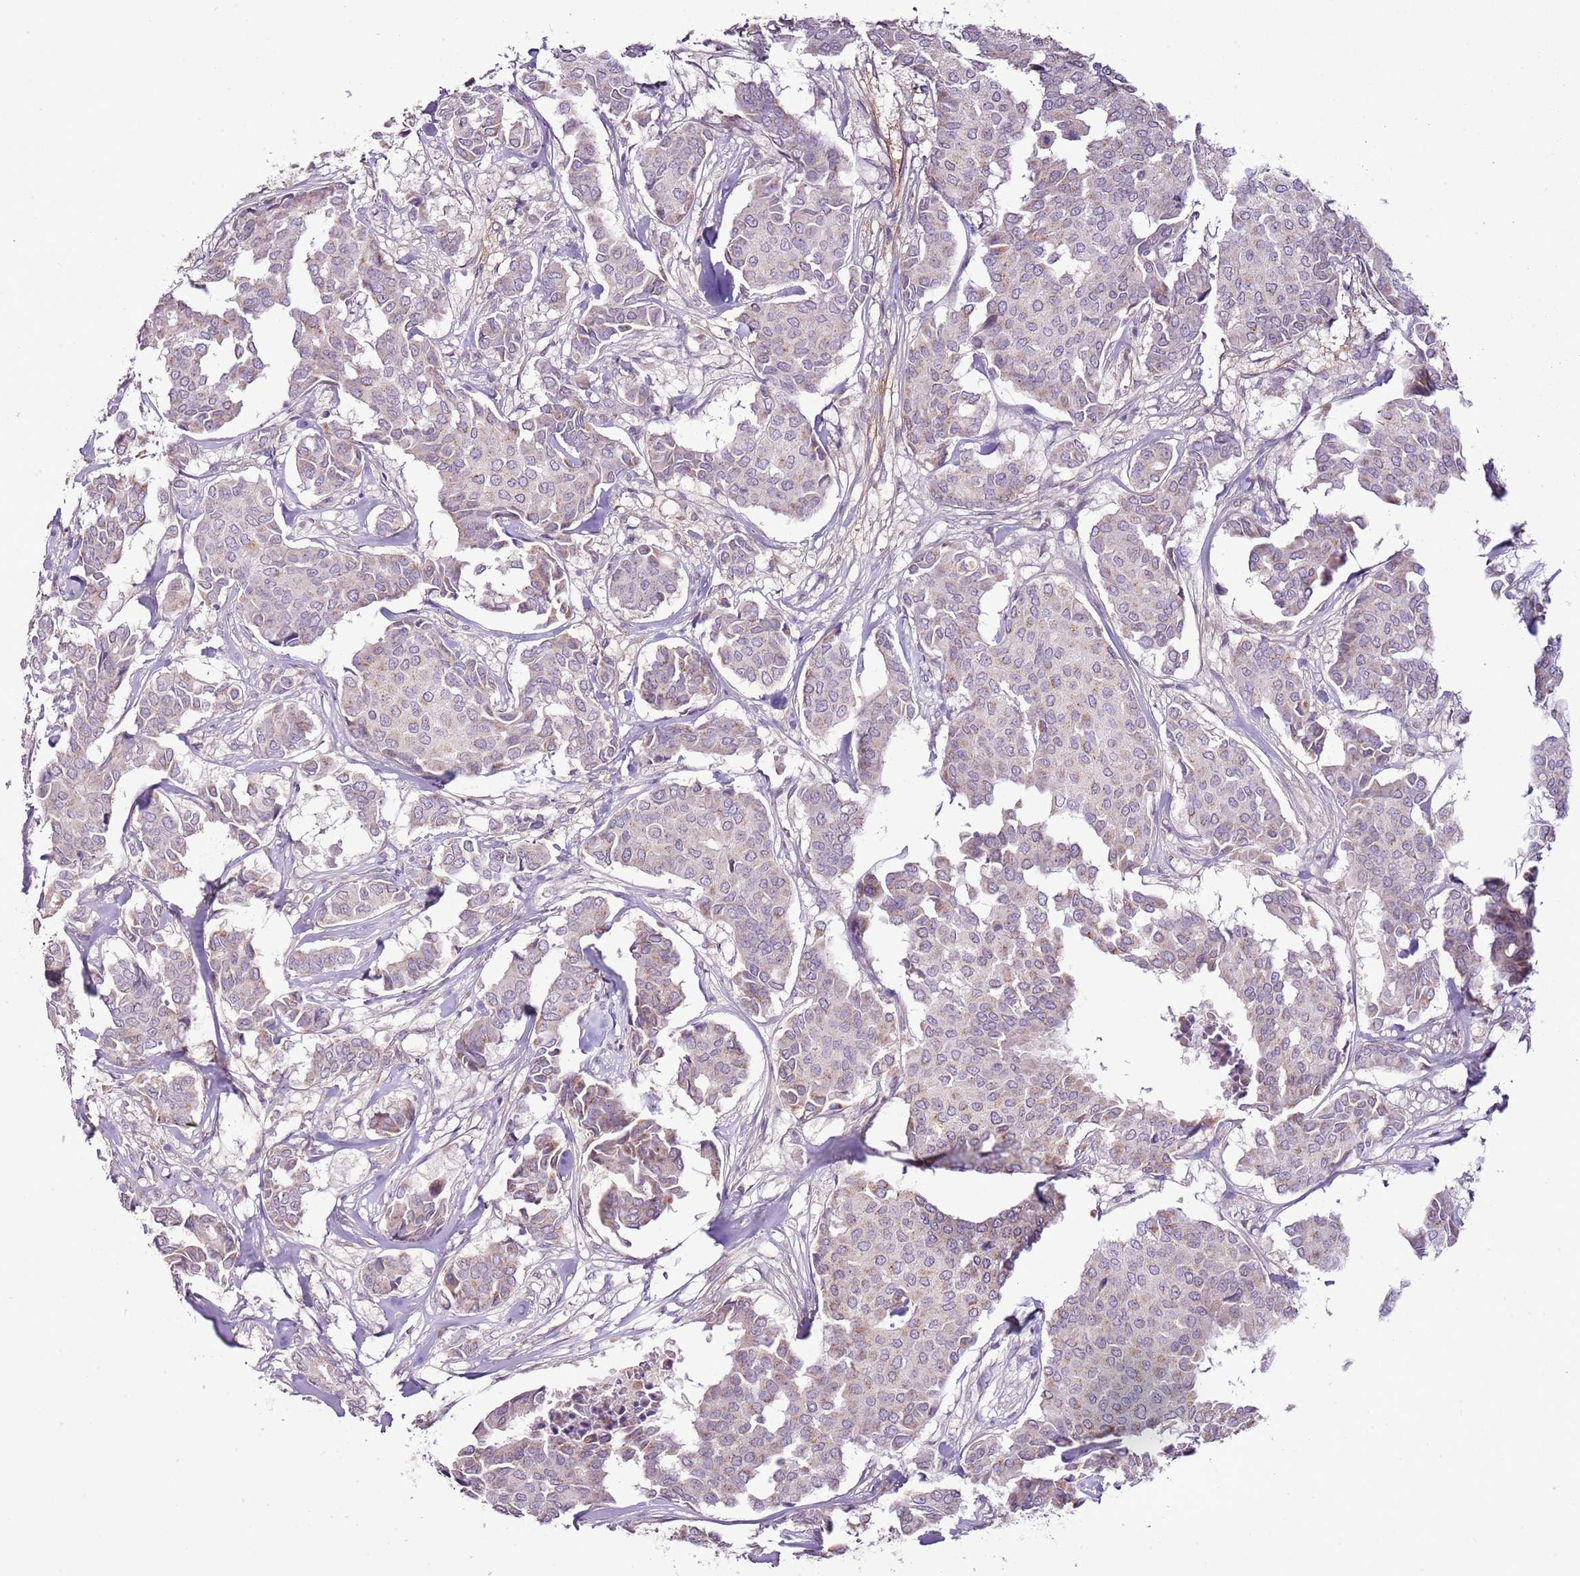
{"staining": {"intensity": "weak", "quantity": "<25%", "location": "cytoplasmic/membranous"}, "tissue": "breast cancer", "cell_type": "Tumor cells", "image_type": "cancer", "snomed": [{"axis": "morphology", "description": "Duct carcinoma"}, {"axis": "topography", "description": "Breast"}], "caption": "Immunohistochemistry photomicrograph of neoplastic tissue: human breast cancer stained with DAB (3,3'-diaminobenzidine) shows no significant protein expression in tumor cells. The staining is performed using DAB (3,3'-diaminobenzidine) brown chromogen with nuclei counter-stained in using hematoxylin.", "gene": "CMKLR1", "patient": {"sex": "female", "age": 75}}